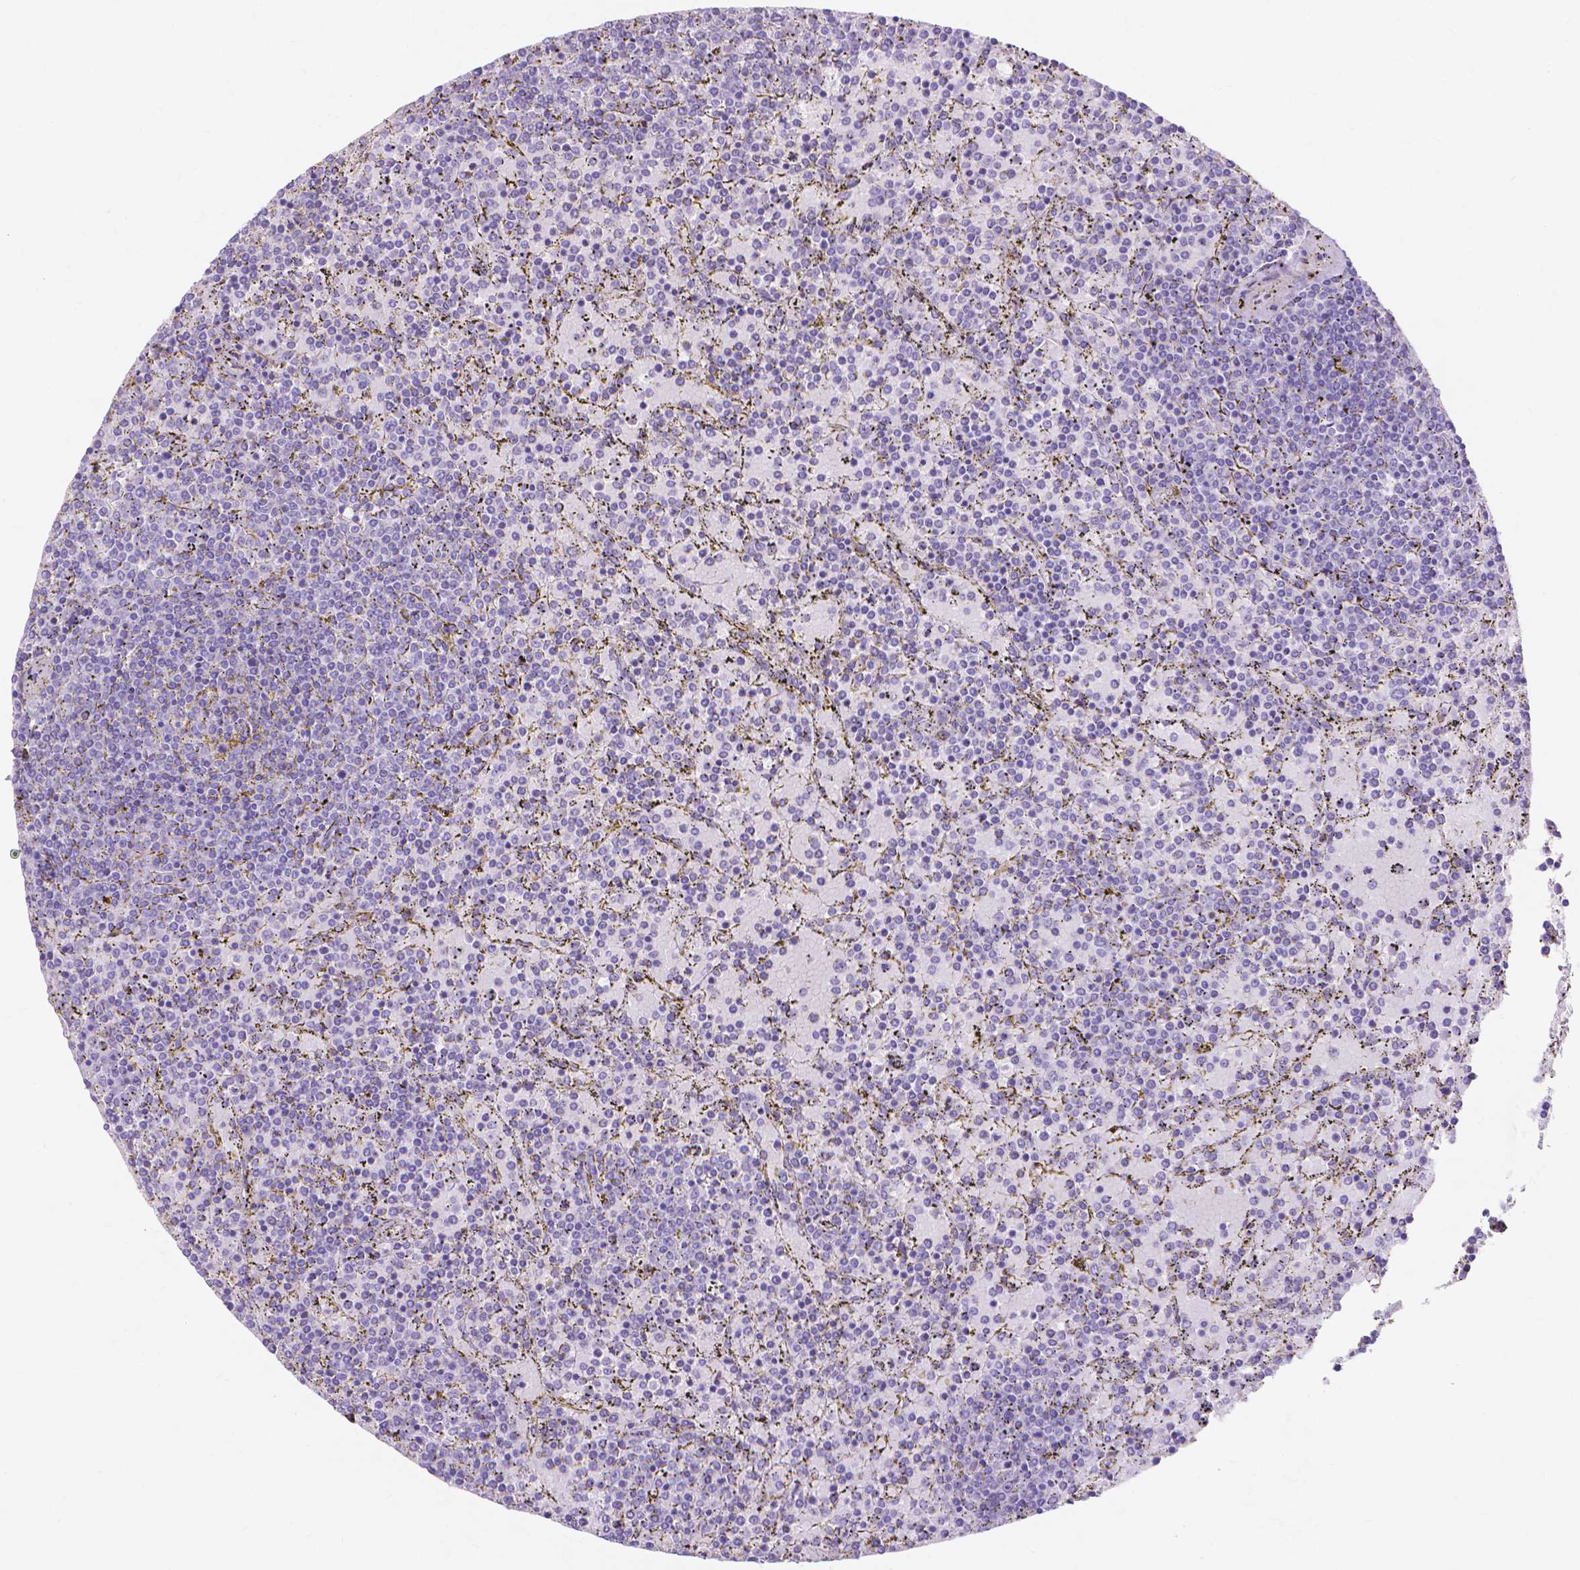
{"staining": {"intensity": "negative", "quantity": "none", "location": "none"}, "tissue": "lymphoma", "cell_type": "Tumor cells", "image_type": "cancer", "snomed": [{"axis": "morphology", "description": "Malignant lymphoma, non-Hodgkin's type, Low grade"}, {"axis": "topography", "description": "Spleen"}], "caption": "Tumor cells show no significant expression in malignant lymphoma, non-Hodgkin's type (low-grade). (DAB (3,3'-diaminobenzidine) immunohistochemistry (IHC), high magnification).", "gene": "MBLAC1", "patient": {"sex": "female", "age": 77}}